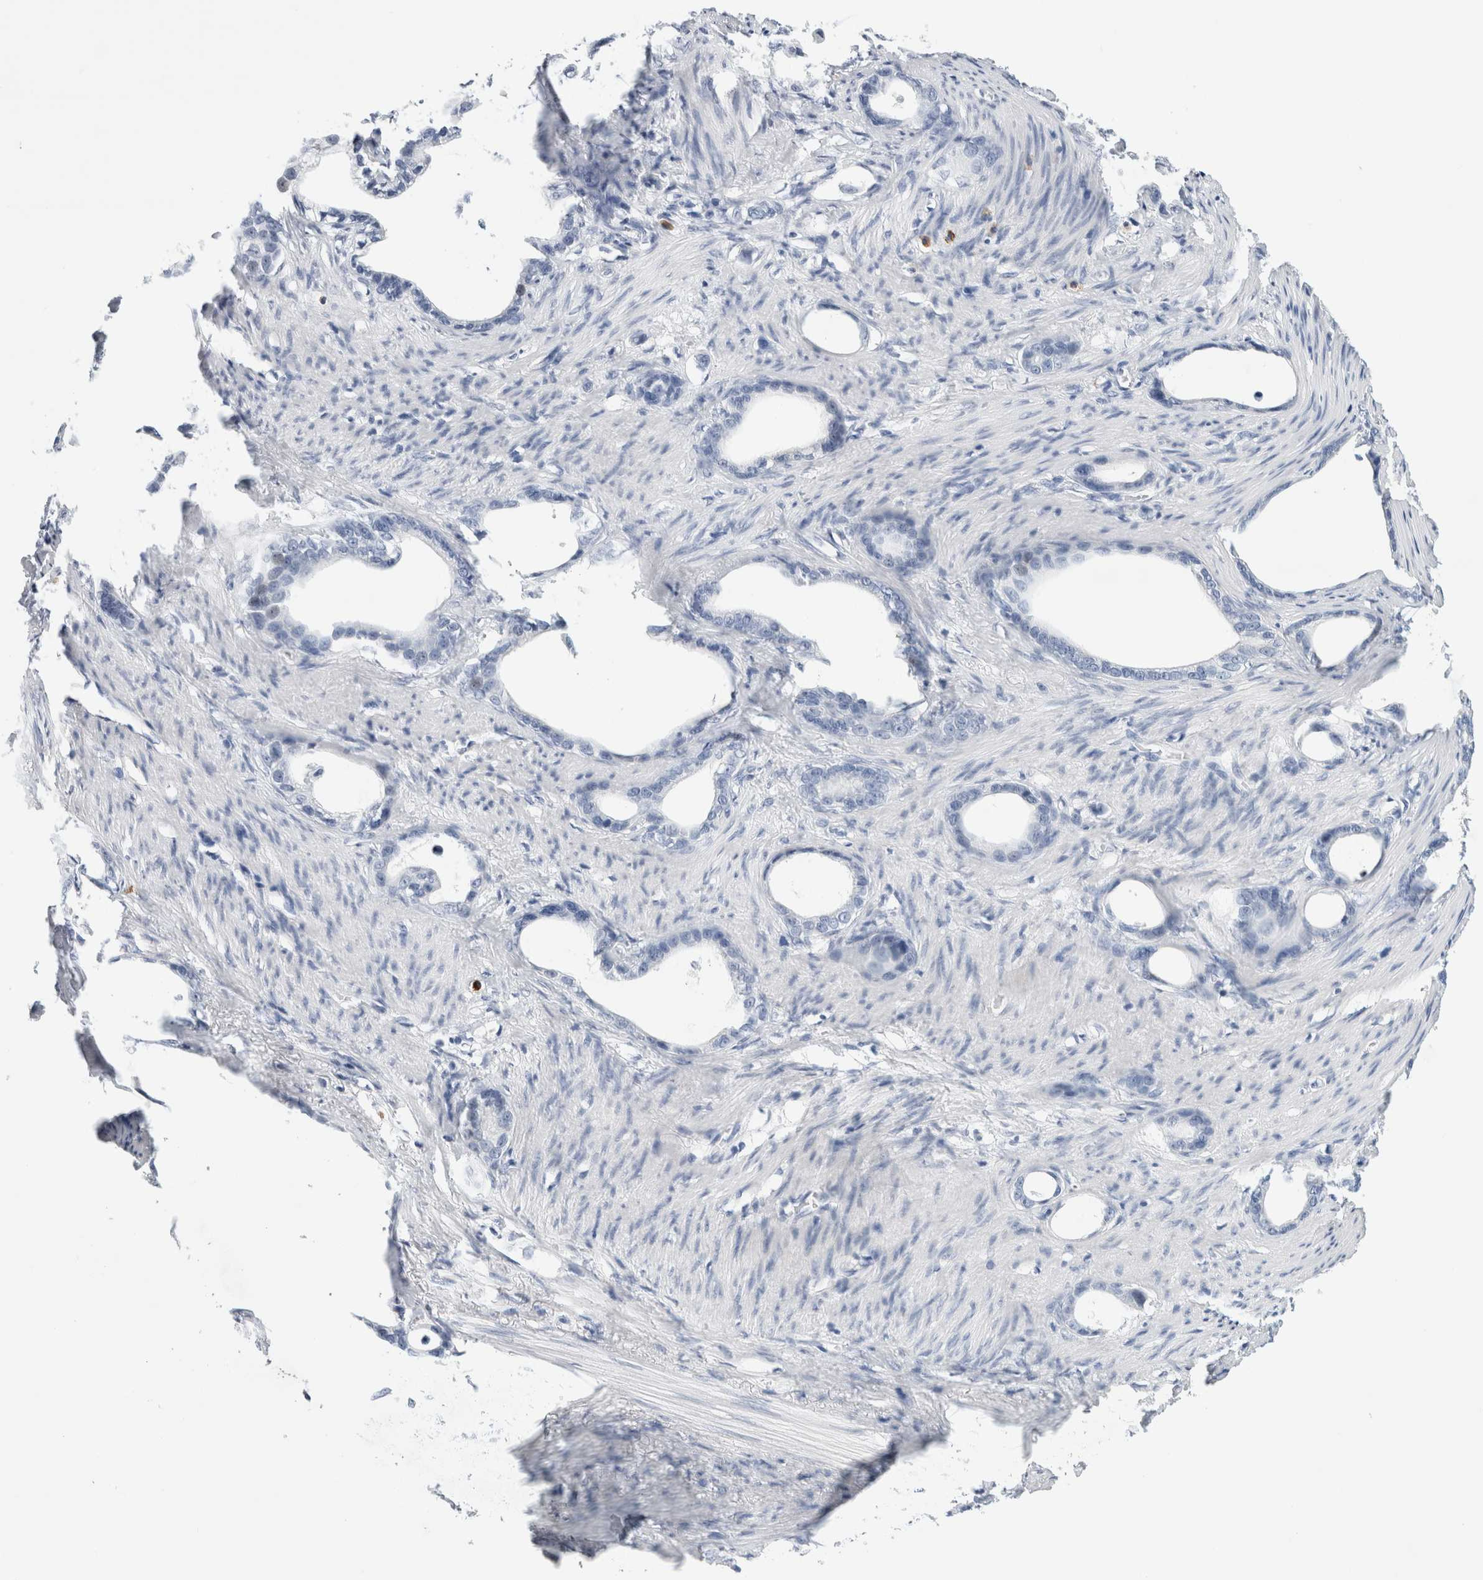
{"staining": {"intensity": "negative", "quantity": "none", "location": "none"}, "tissue": "stomach cancer", "cell_type": "Tumor cells", "image_type": "cancer", "snomed": [{"axis": "morphology", "description": "Adenocarcinoma, NOS"}, {"axis": "topography", "description": "Stomach"}], "caption": "There is no significant positivity in tumor cells of stomach cancer.", "gene": "SLC22A12", "patient": {"sex": "female", "age": 75}}